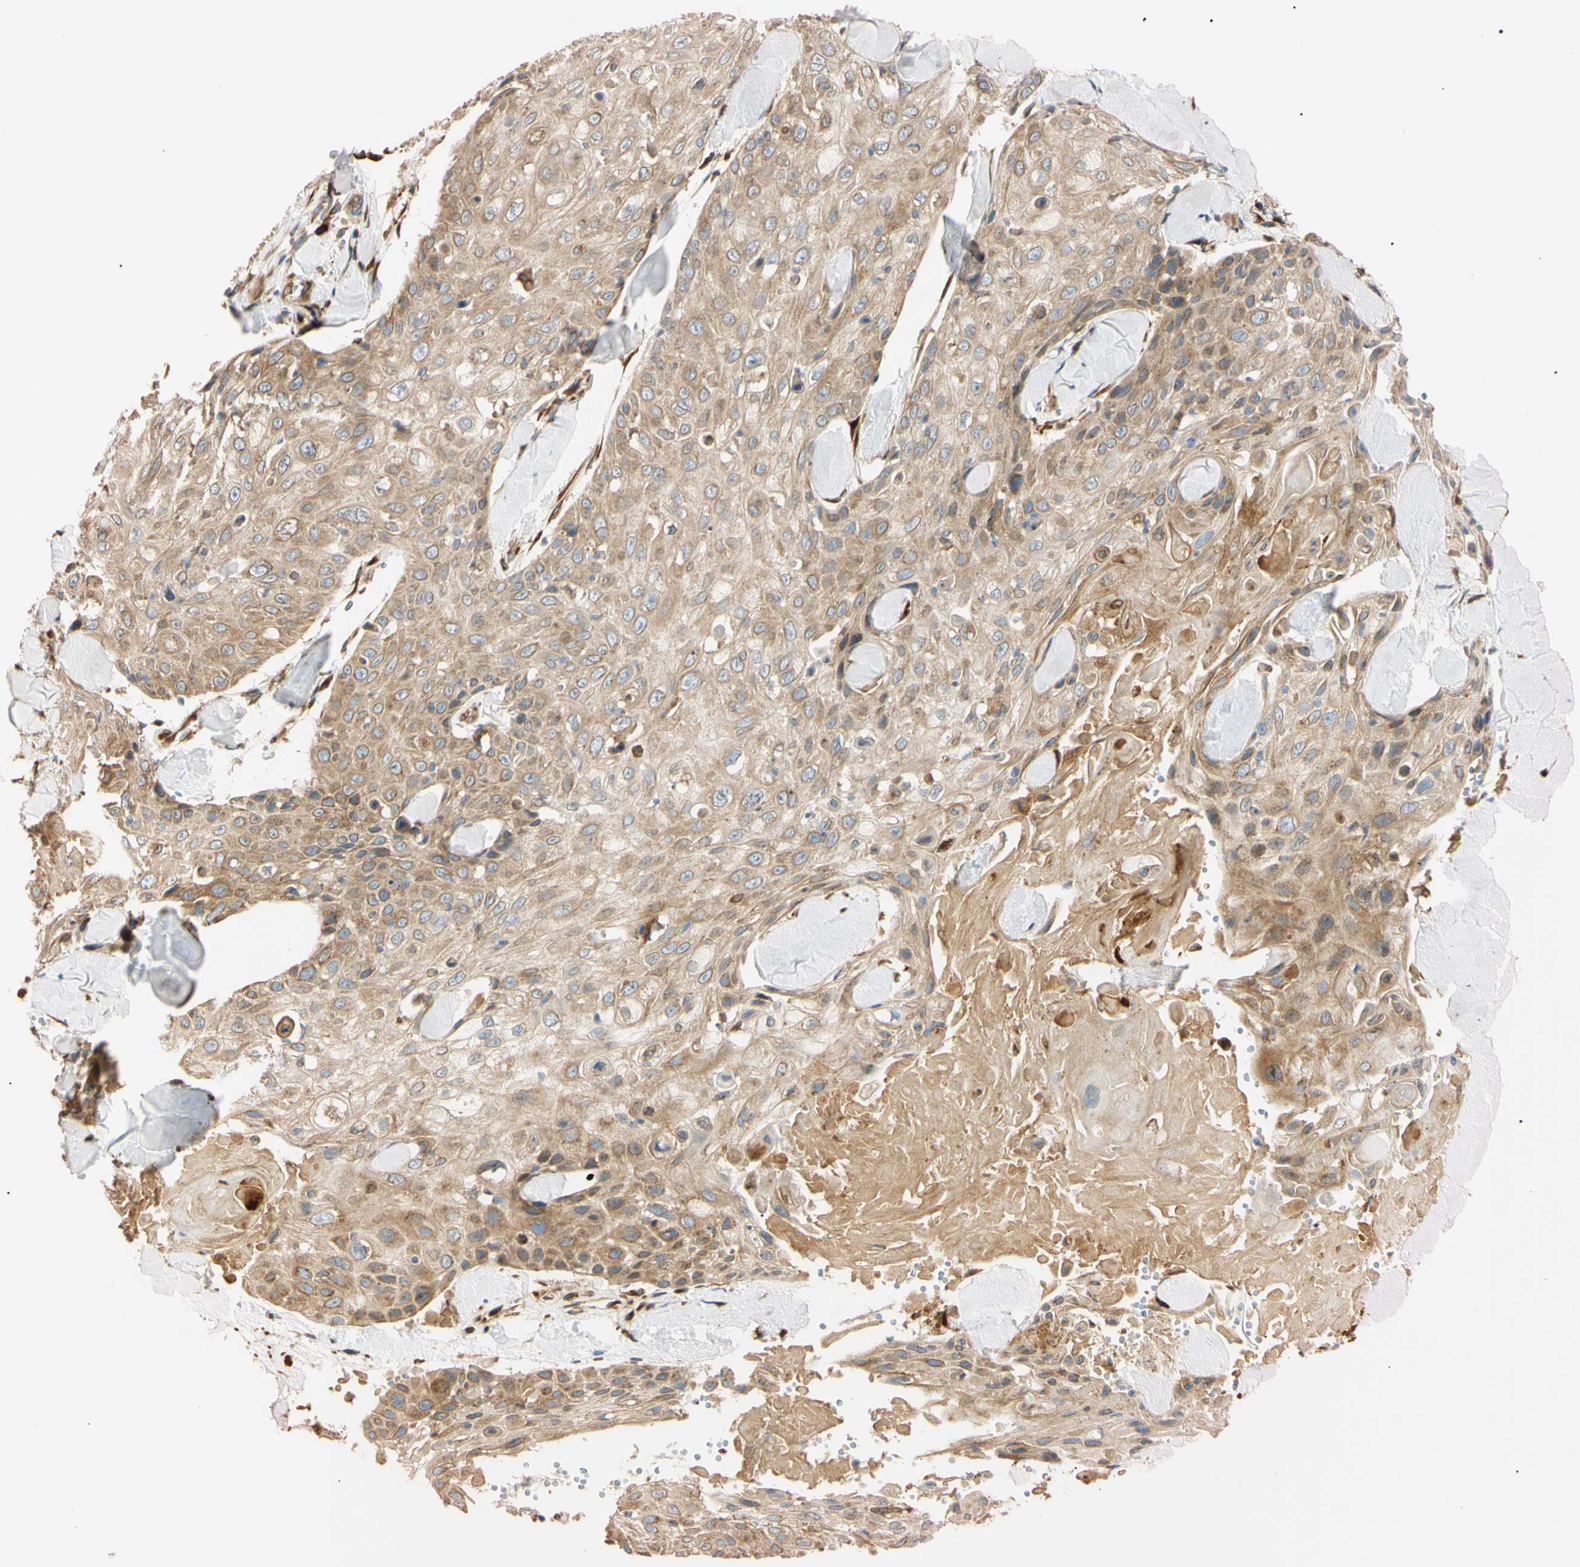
{"staining": {"intensity": "weak", "quantity": ">75%", "location": "cytoplasmic/membranous"}, "tissue": "skin cancer", "cell_type": "Tumor cells", "image_type": "cancer", "snomed": [{"axis": "morphology", "description": "Squamous cell carcinoma, NOS"}, {"axis": "topography", "description": "Skin"}], "caption": "Immunohistochemistry (IHC) image of human skin squamous cell carcinoma stained for a protein (brown), which reveals low levels of weak cytoplasmic/membranous expression in approximately >75% of tumor cells.", "gene": "IER3IP1", "patient": {"sex": "male", "age": 86}}